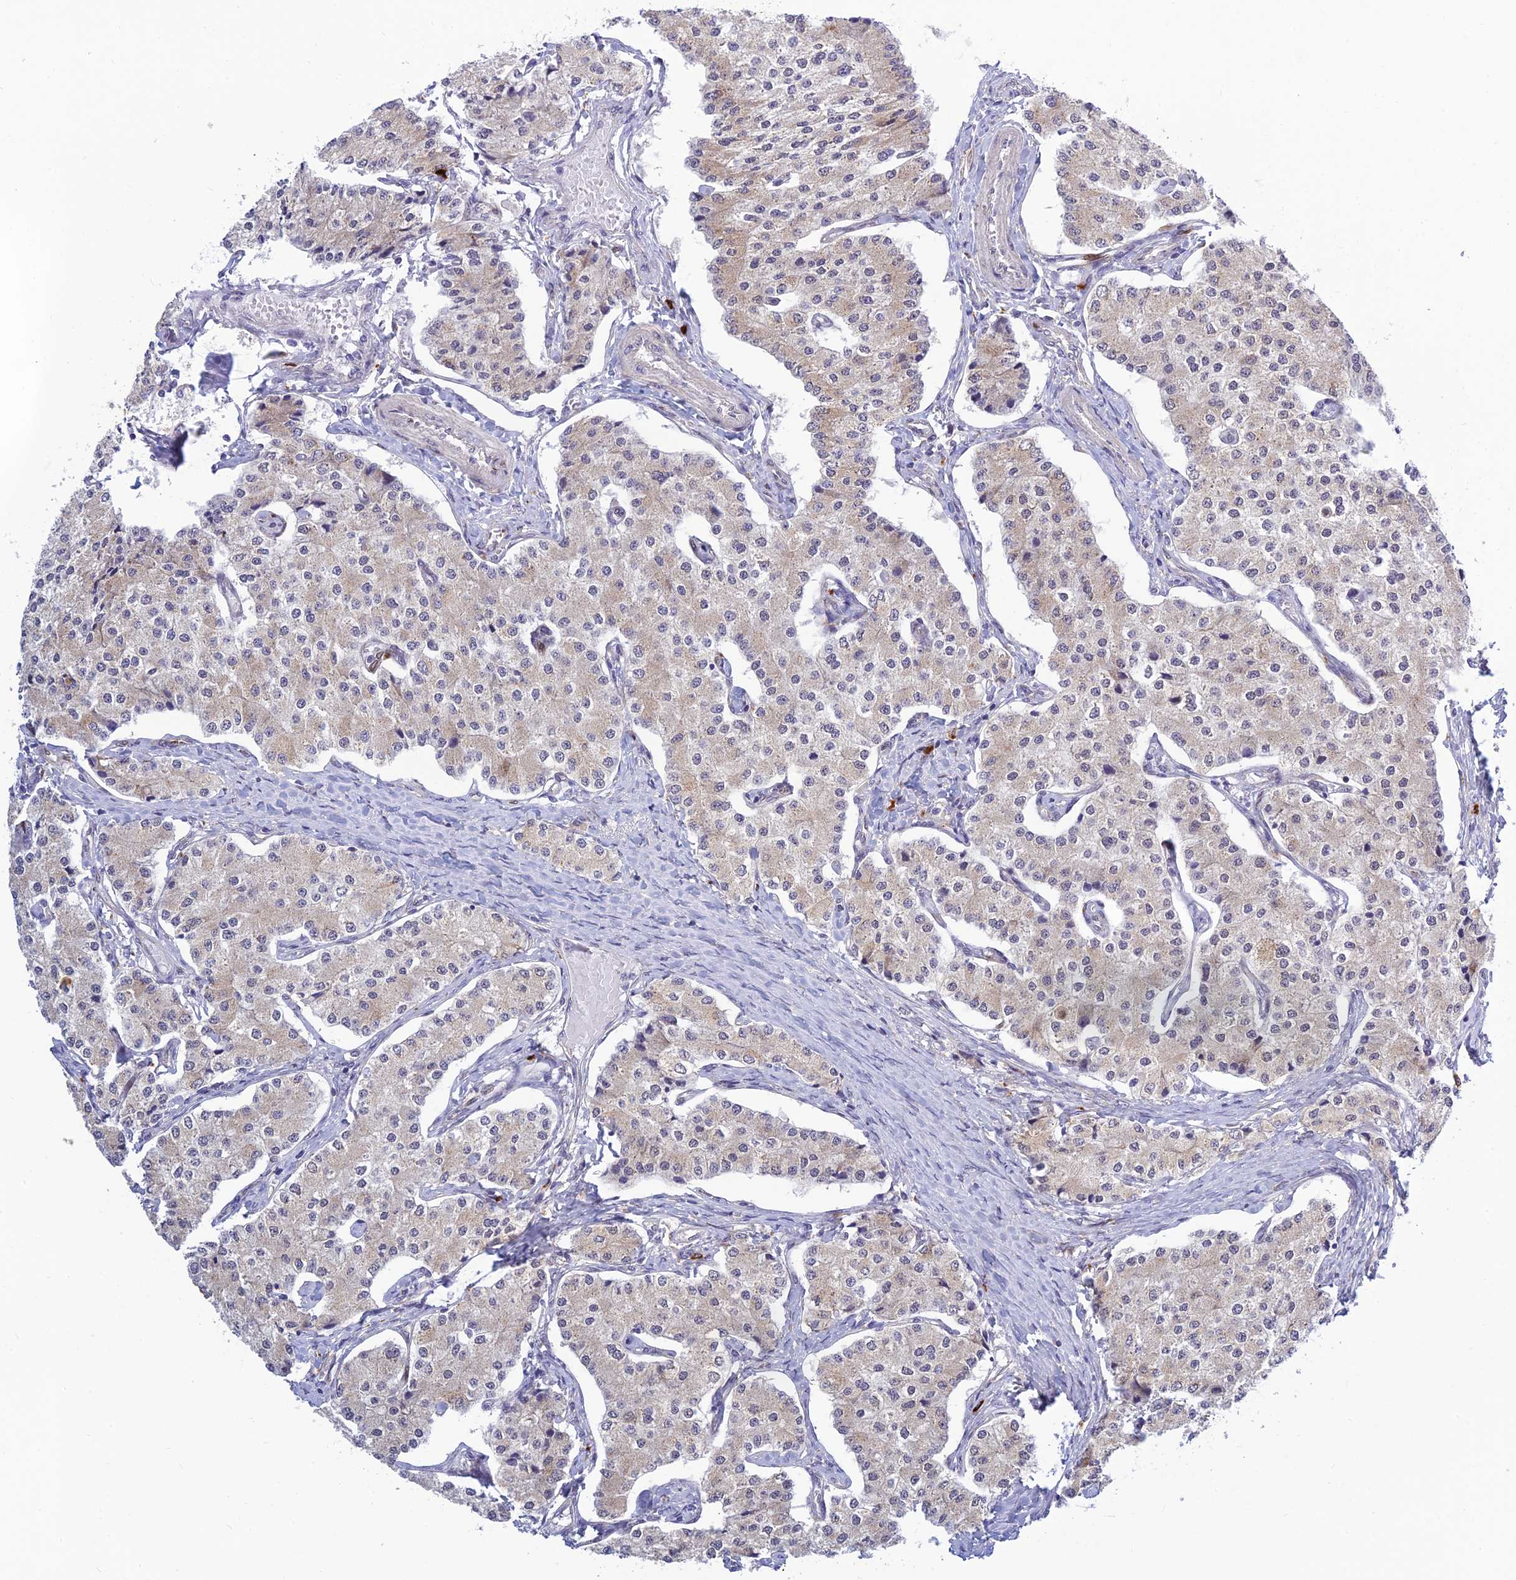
{"staining": {"intensity": "weak", "quantity": "<25%", "location": "cytoplasmic/membranous"}, "tissue": "carcinoid", "cell_type": "Tumor cells", "image_type": "cancer", "snomed": [{"axis": "morphology", "description": "Carcinoid, malignant, NOS"}, {"axis": "topography", "description": "Colon"}], "caption": "Immunohistochemical staining of malignant carcinoid displays no significant positivity in tumor cells.", "gene": "SKIC8", "patient": {"sex": "female", "age": 52}}